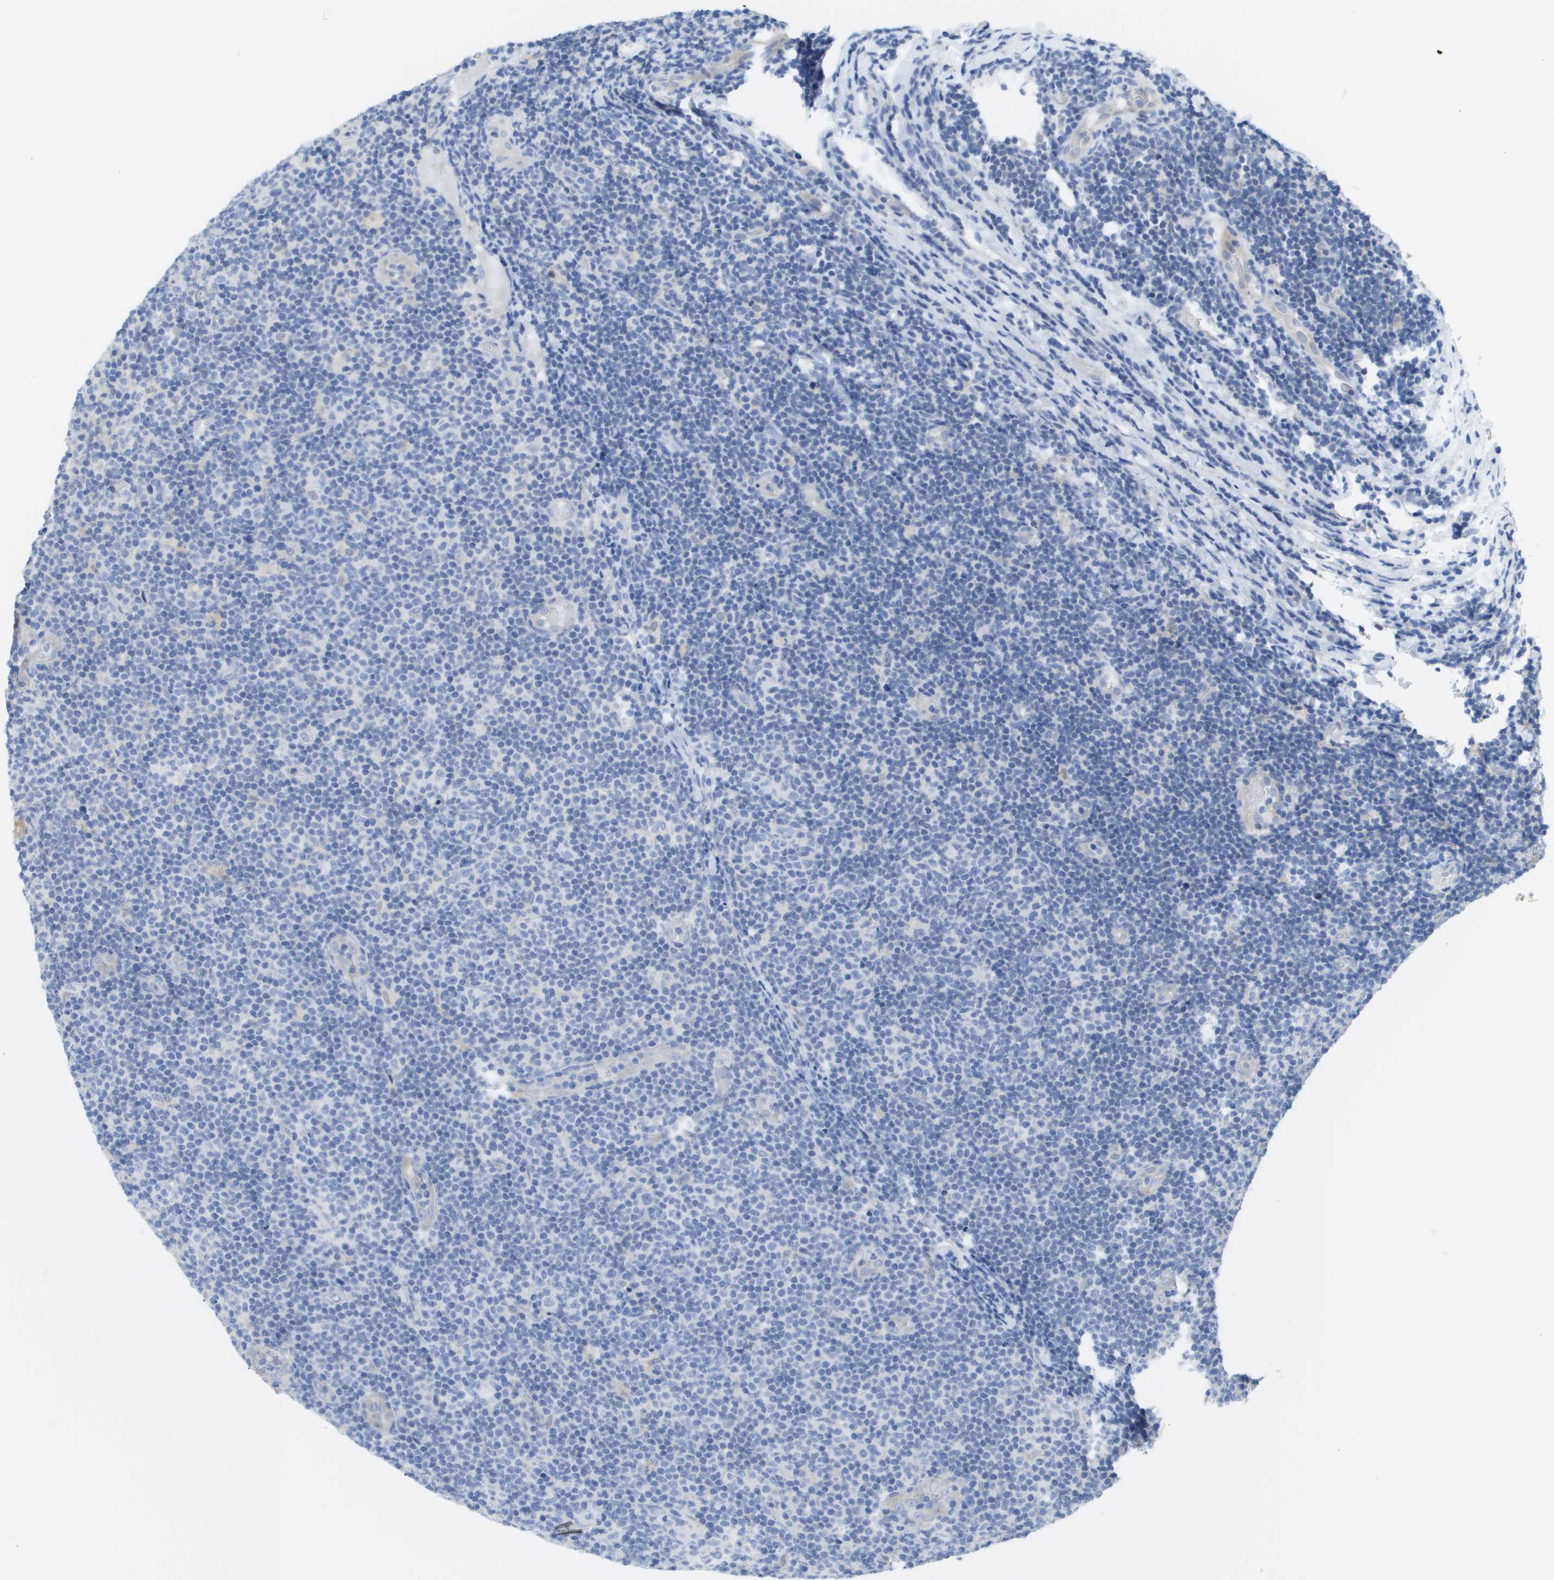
{"staining": {"intensity": "negative", "quantity": "none", "location": "none"}, "tissue": "lymphoma", "cell_type": "Tumor cells", "image_type": "cancer", "snomed": [{"axis": "morphology", "description": "Malignant lymphoma, non-Hodgkin's type, Low grade"}, {"axis": "topography", "description": "Lymph node"}], "caption": "Lymphoma was stained to show a protein in brown. There is no significant staining in tumor cells.", "gene": "MYL3", "patient": {"sex": "male", "age": 83}}